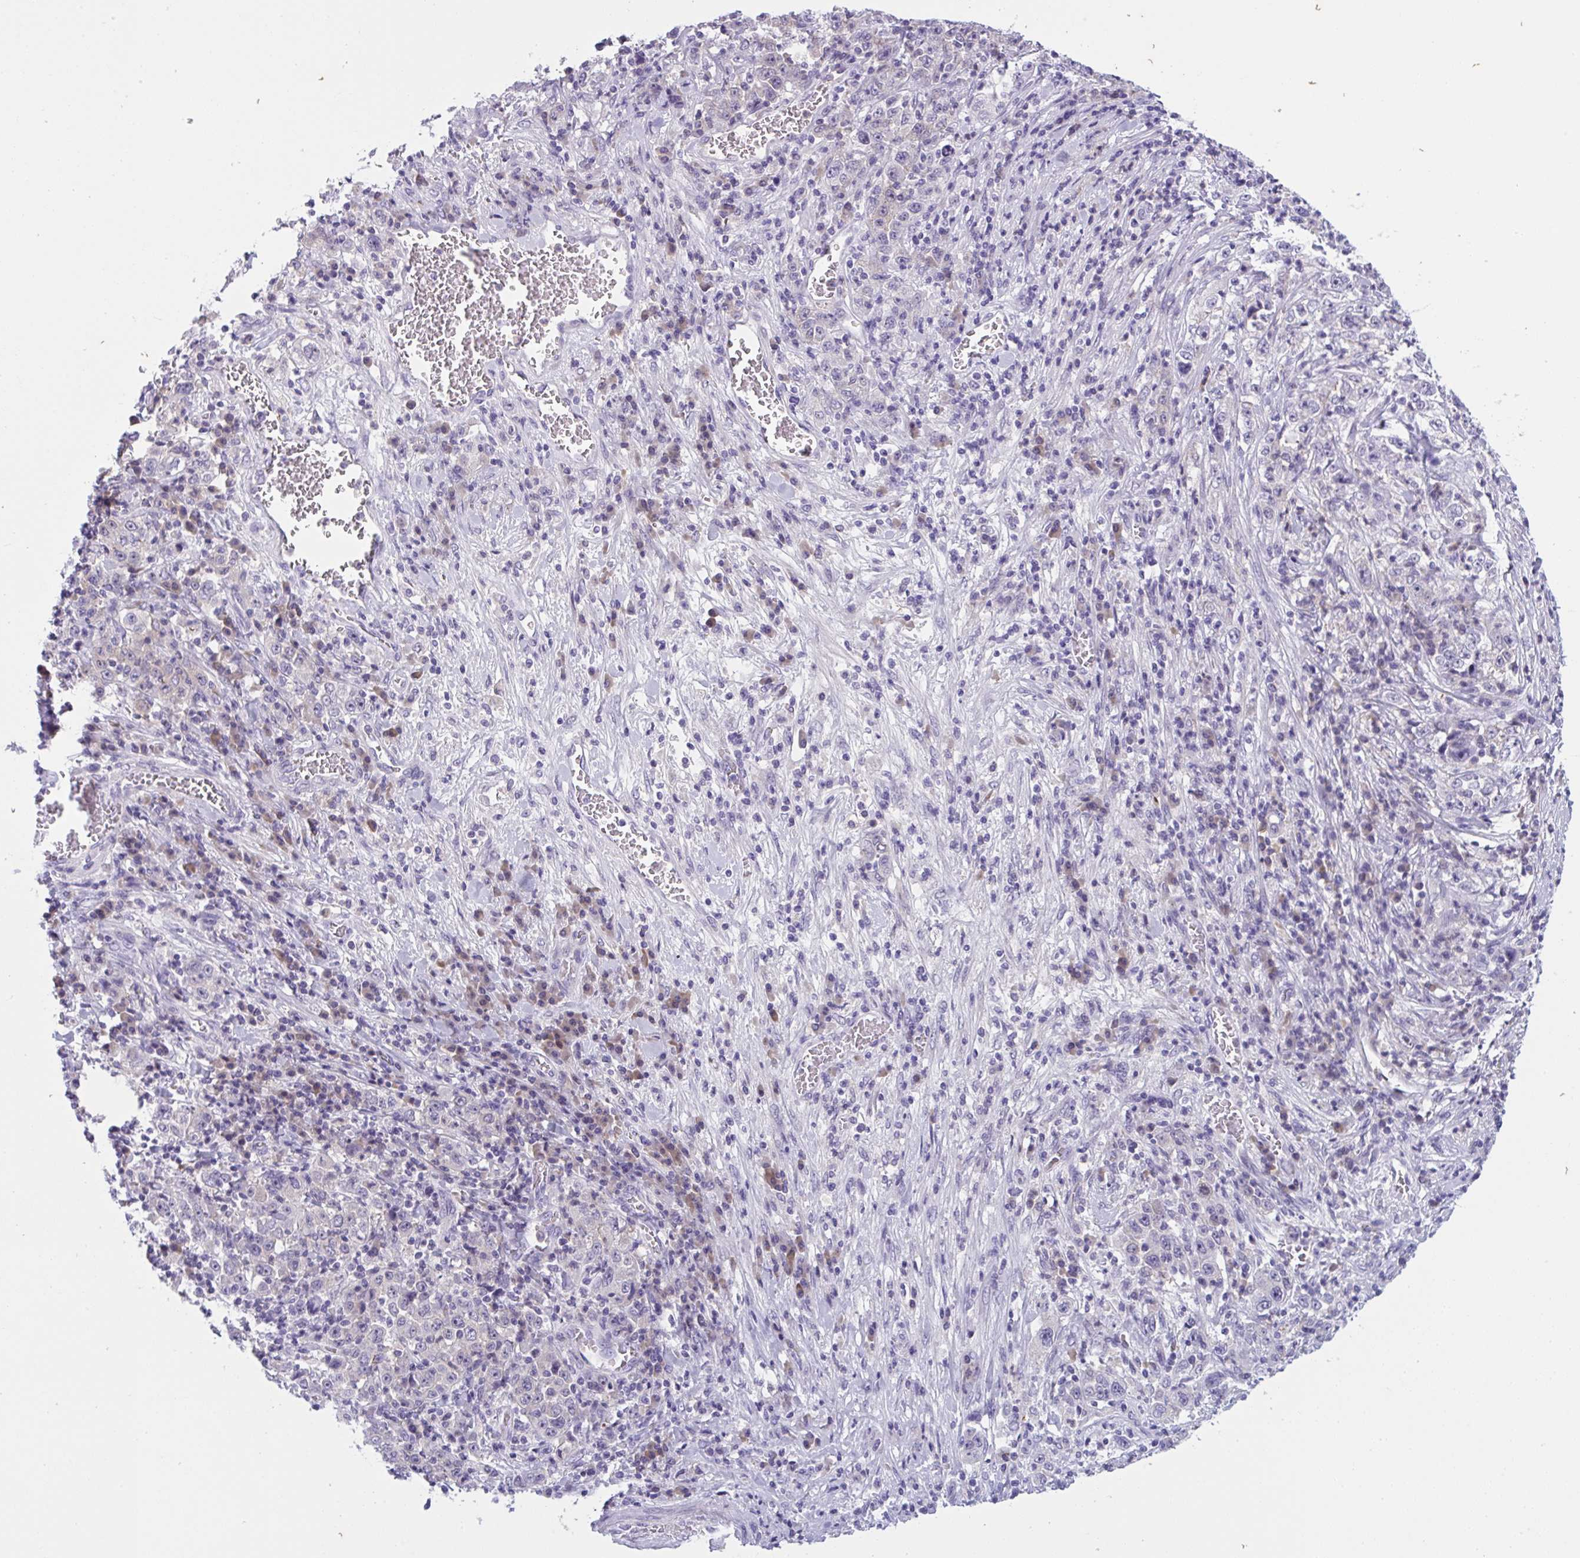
{"staining": {"intensity": "negative", "quantity": "none", "location": "none"}, "tissue": "stomach cancer", "cell_type": "Tumor cells", "image_type": "cancer", "snomed": [{"axis": "morphology", "description": "Normal tissue, NOS"}, {"axis": "morphology", "description": "Adenocarcinoma, NOS"}, {"axis": "topography", "description": "Stomach, upper"}, {"axis": "topography", "description": "Stomach"}], "caption": "Immunohistochemistry micrograph of neoplastic tissue: human stomach cancer stained with DAB (3,3'-diaminobenzidine) shows no significant protein staining in tumor cells.", "gene": "WNT9B", "patient": {"sex": "male", "age": 59}}